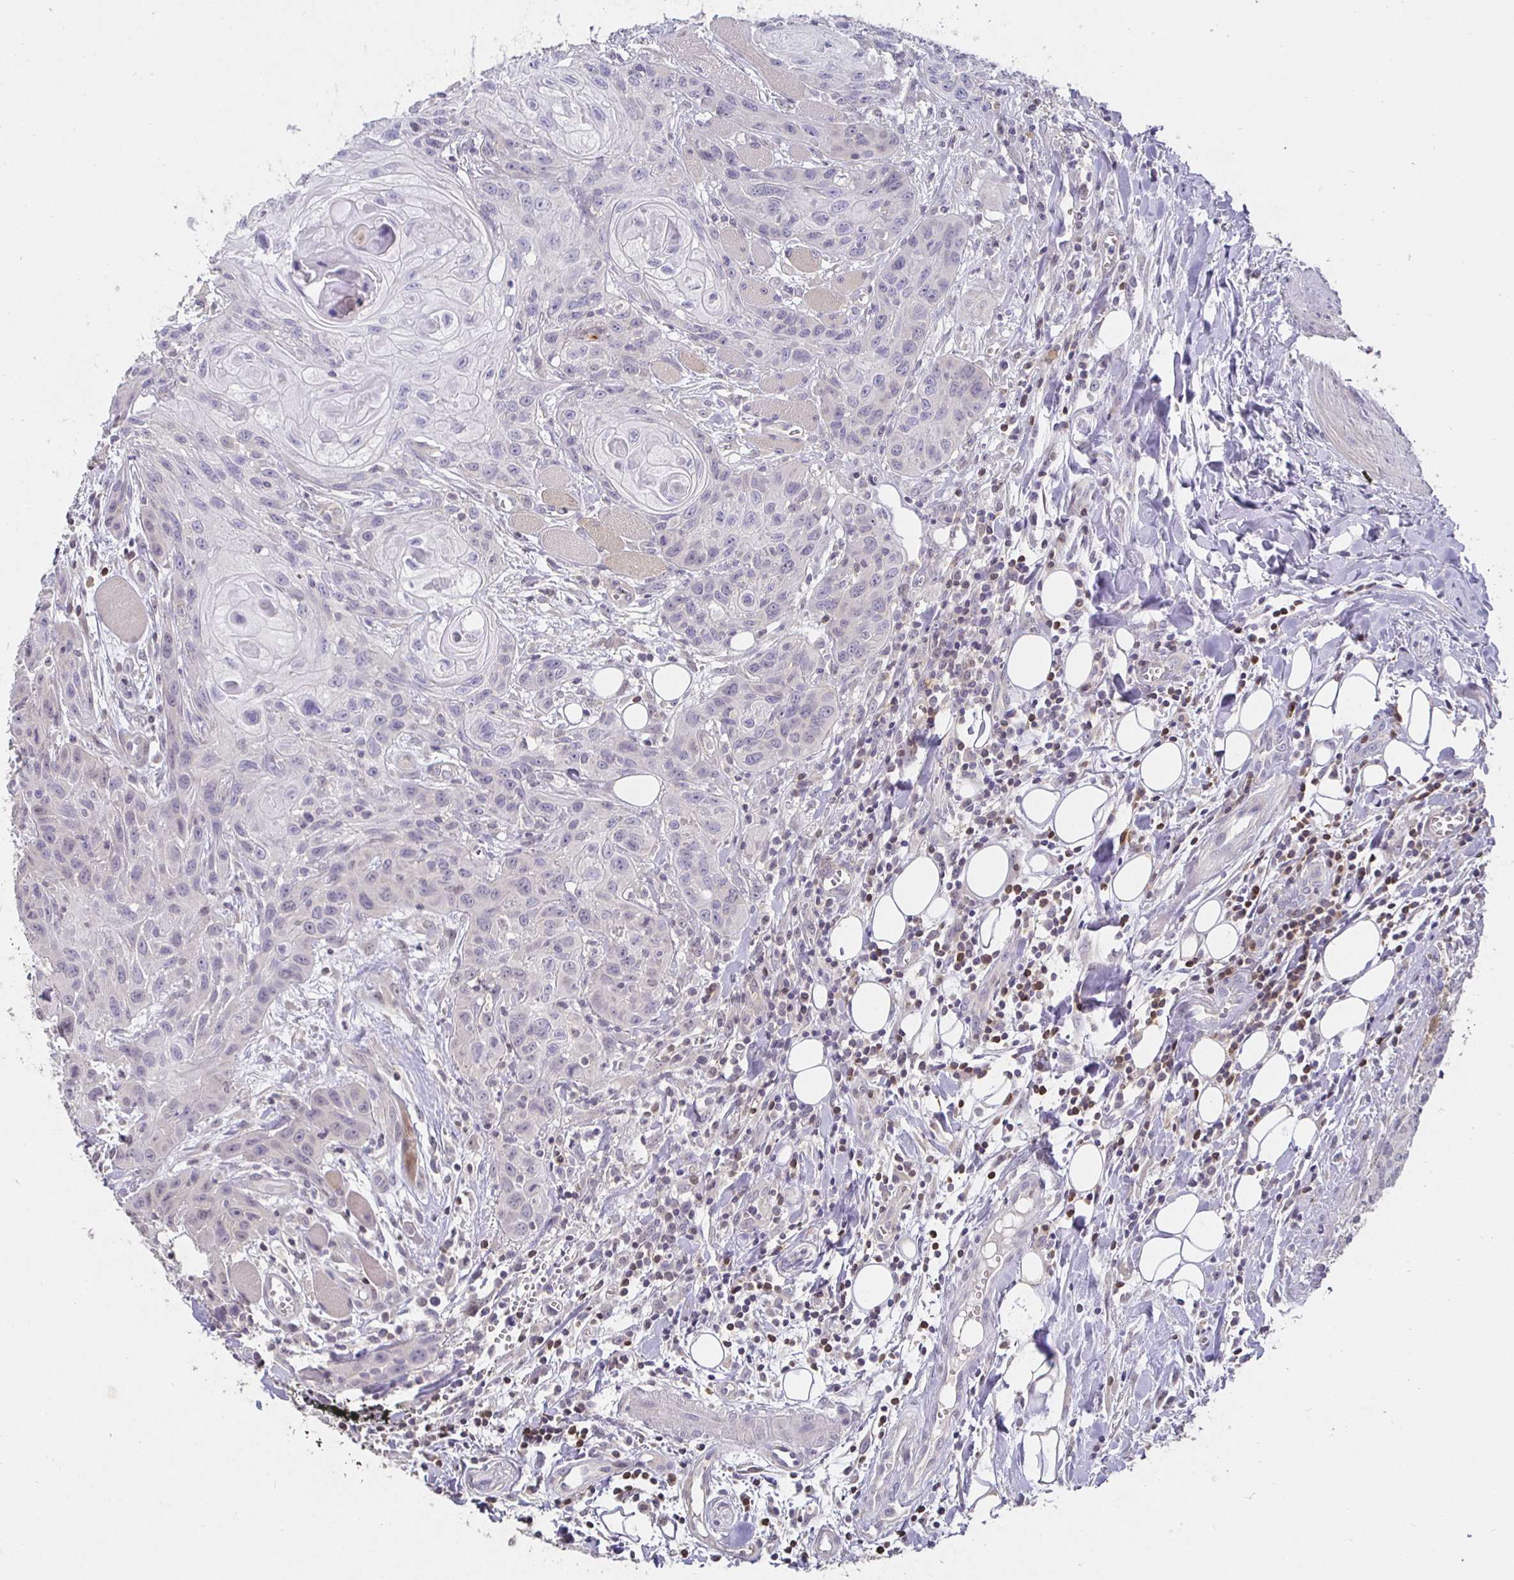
{"staining": {"intensity": "negative", "quantity": "none", "location": "none"}, "tissue": "head and neck cancer", "cell_type": "Tumor cells", "image_type": "cancer", "snomed": [{"axis": "morphology", "description": "Squamous cell carcinoma, NOS"}, {"axis": "topography", "description": "Oral tissue"}, {"axis": "topography", "description": "Head-Neck"}], "caption": "IHC of human head and neck cancer exhibits no expression in tumor cells. (Stains: DAB (3,3'-diaminobenzidine) IHC with hematoxylin counter stain, Microscopy: brightfield microscopy at high magnification).", "gene": "SHISA4", "patient": {"sex": "male", "age": 58}}